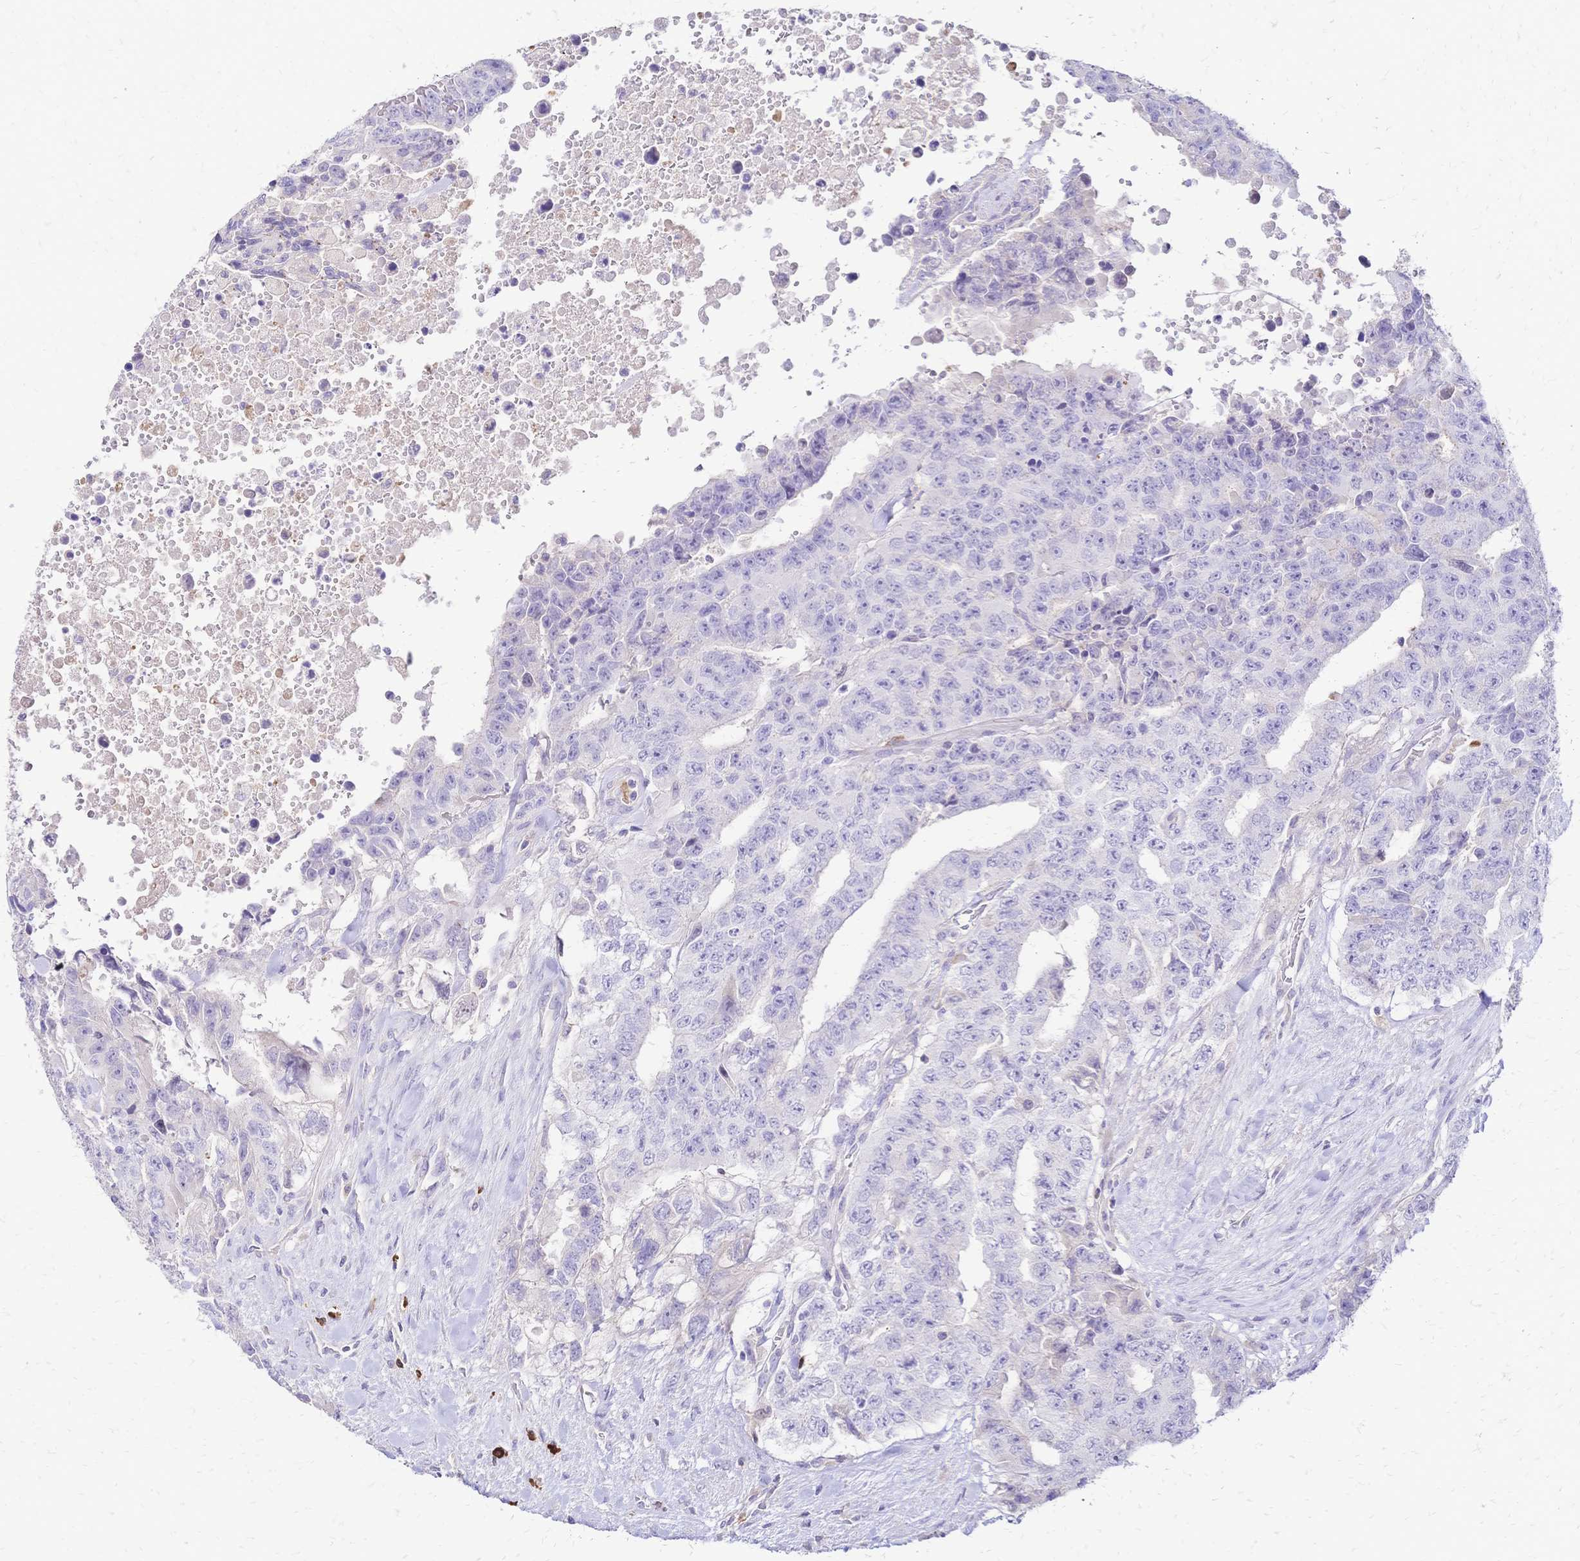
{"staining": {"intensity": "negative", "quantity": "none", "location": "none"}, "tissue": "testis cancer", "cell_type": "Tumor cells", "image_type": "cancer", "snomed": [{"axis": "morphology", "description": "Carcinoma, Embryonal, NOS"}, {"axis": "topography", "description": "Testis"}], "caption": "Immunohistochemistry of human testis cancer (embryonal carcinoma) displays no positivity in tumor cells. (DAB (3,3'-diaminobenzidine) immunohistochemistry with hematoxylin counter stain).", "gene": "IL2RA", "patient": {"sex": "male", "age": 24}}